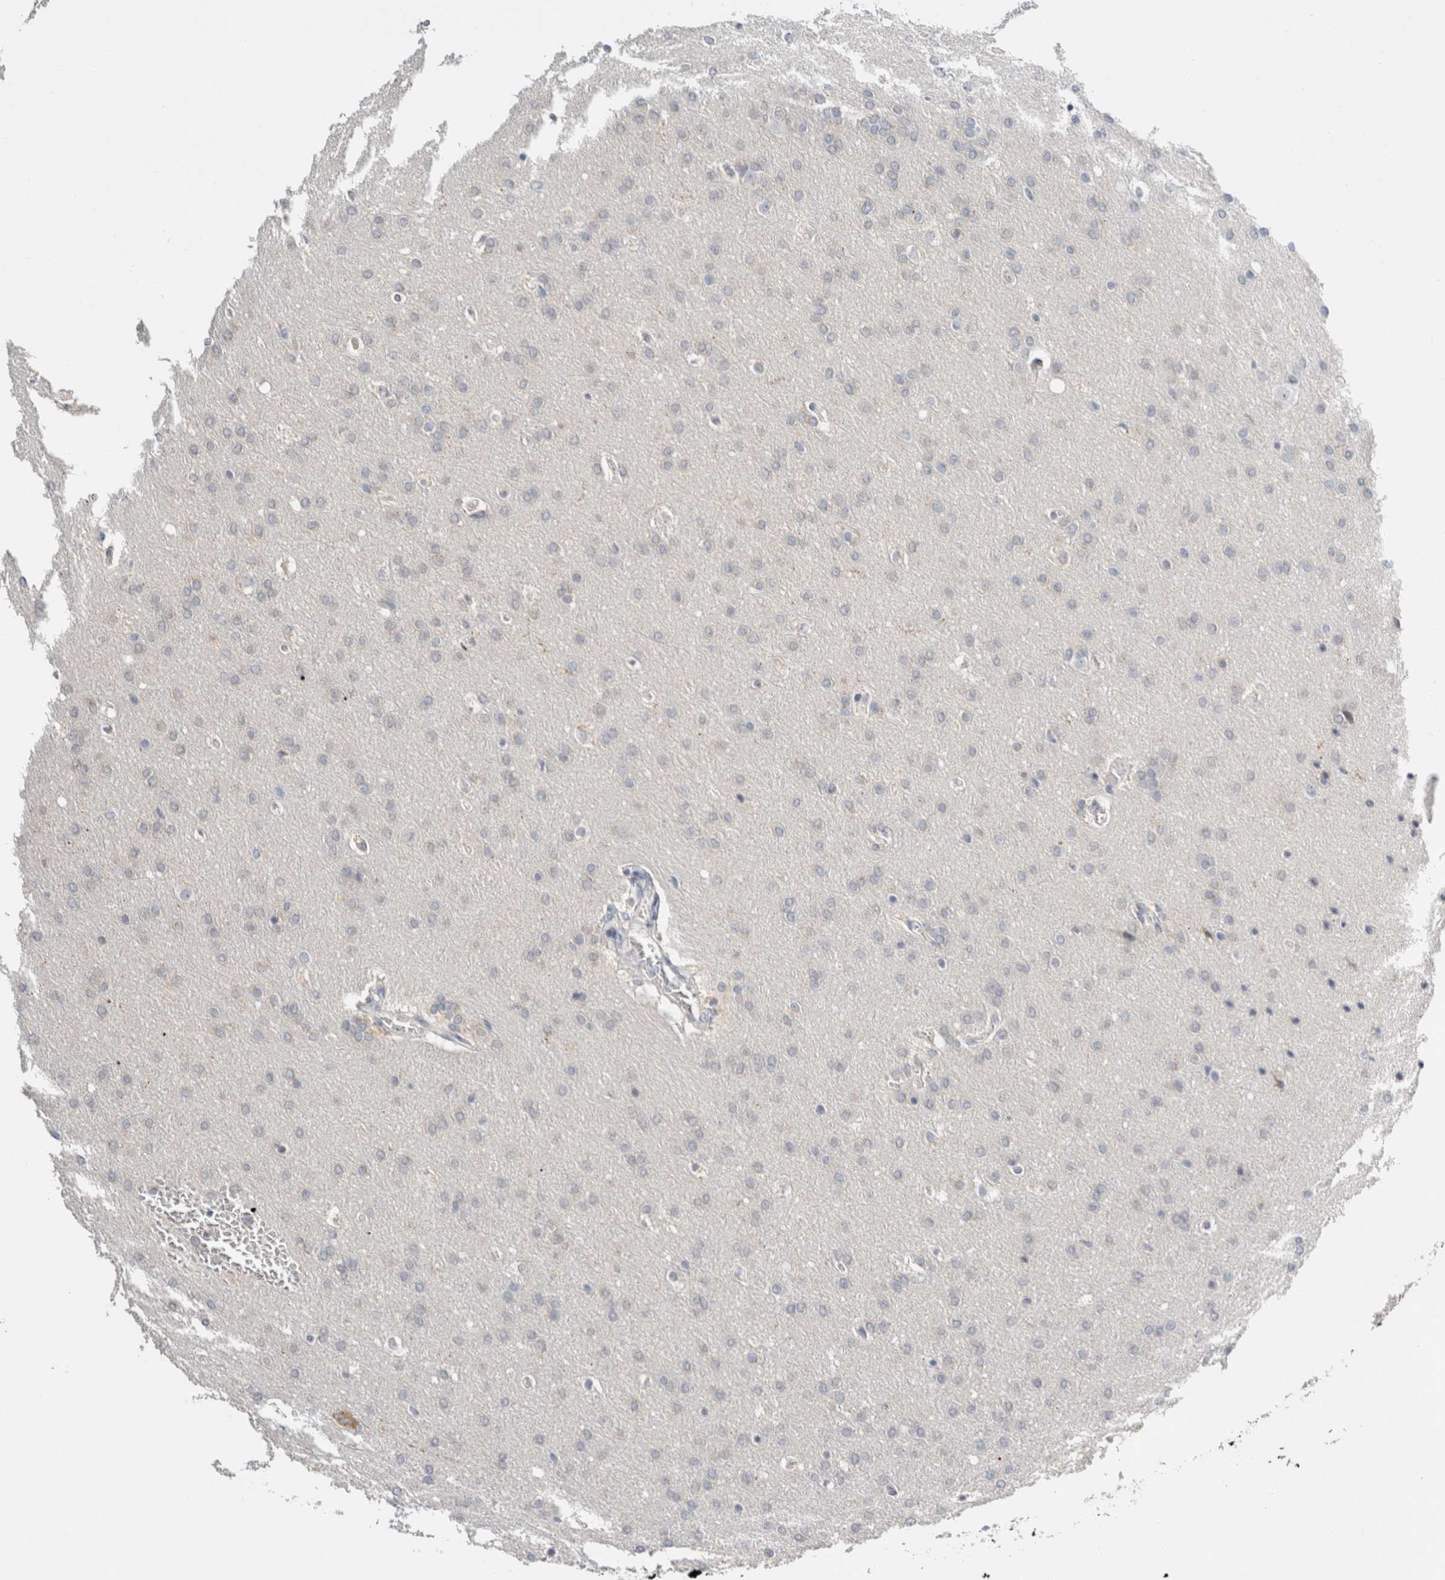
{"staining": {"intensity": "negative", "quantity": "none", "location": "none"}, "tissue": "glioma", "cell_type": "Tumor cells", "image_type": "cancer", "snomed": [{"axis": "morphology", "description": "Glioma, malignant, Low grade"}, {"axis": "topography", "description": "Brain"}], "caption": "Immunohistochemistry (IHC) photomicrograph of neoplastic tissue: malignant low-grade glioma stained with DAB (3,3'-diaminobenzidine) demonstrates no significant protein staining in tumor cells.", "gene": "CRAT", "patient": {"sex": "female", "age": 37}}